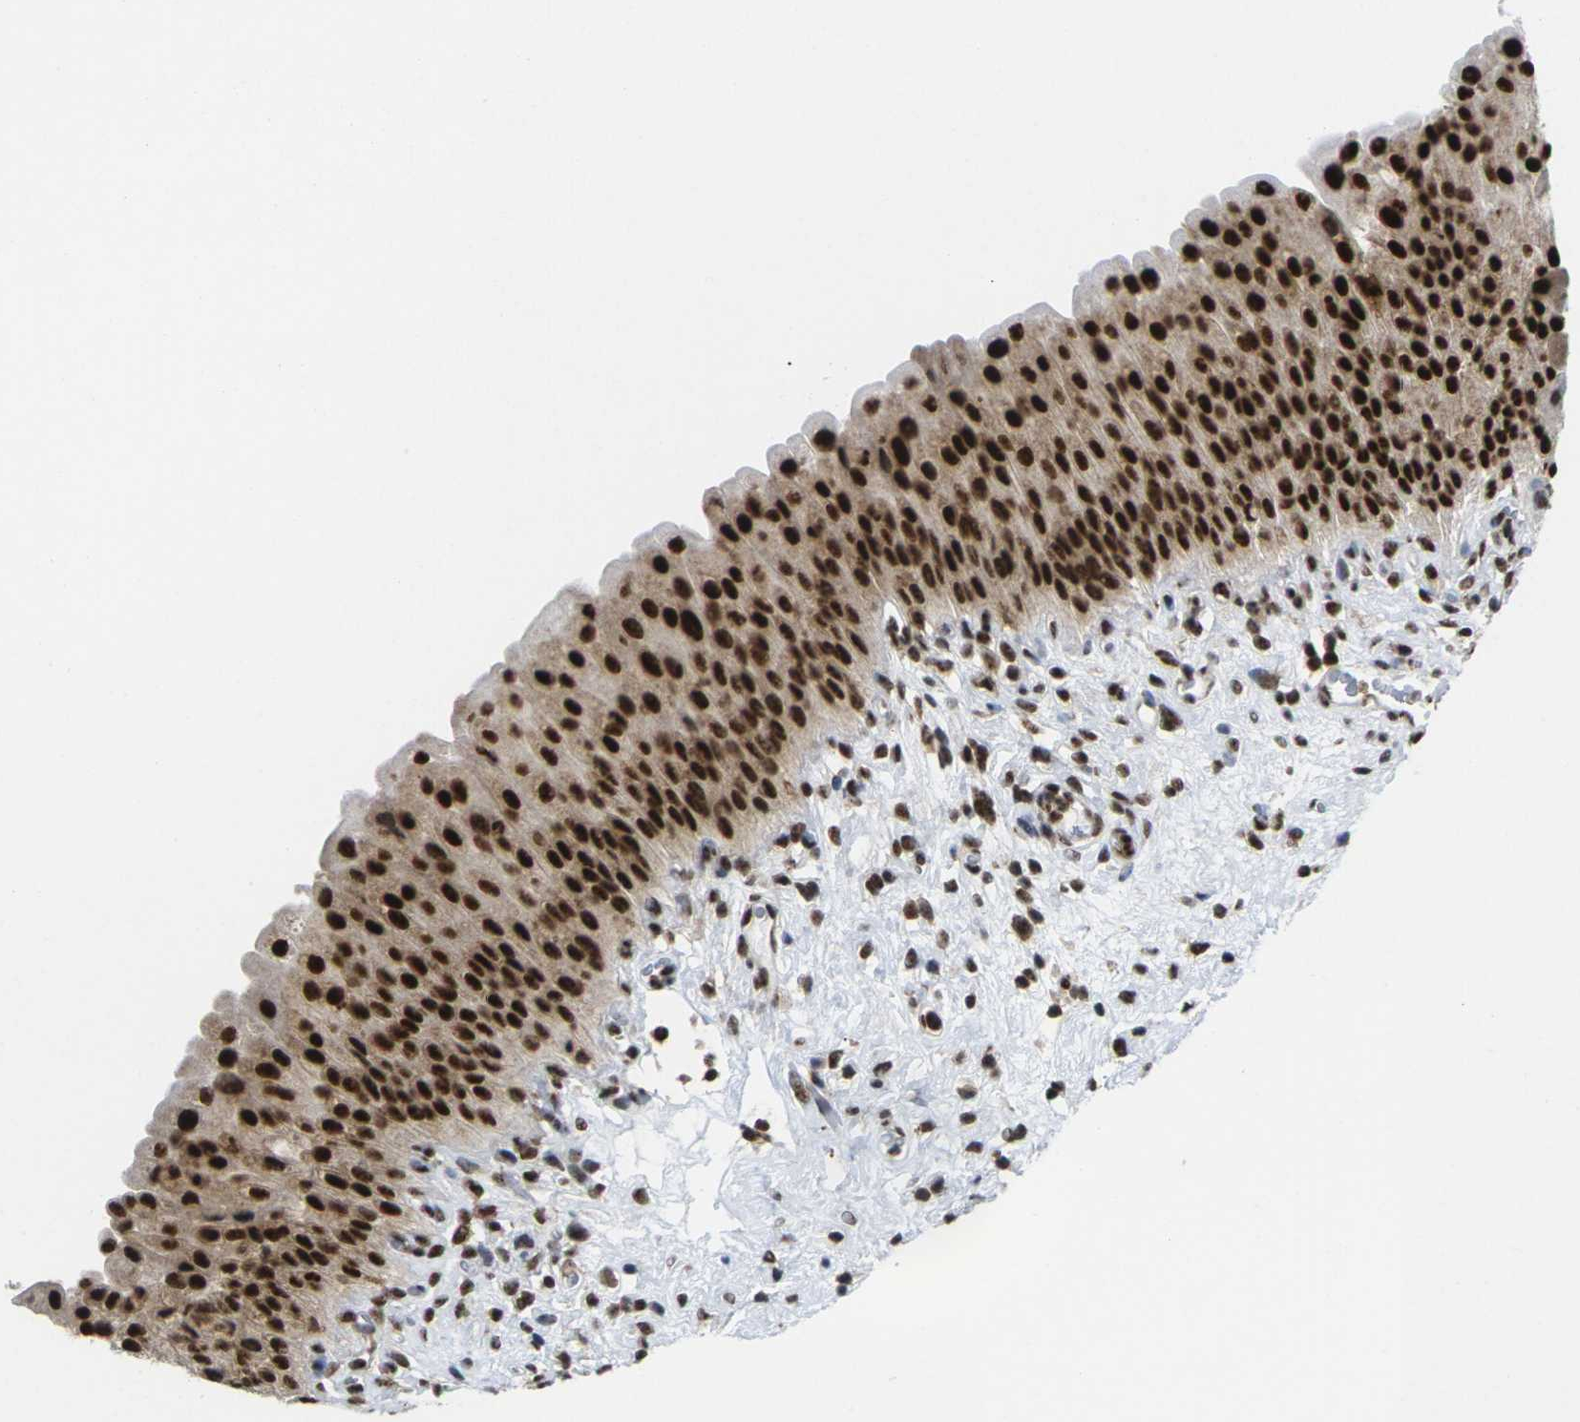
{"staining": {"intensity": "strong", "quantity": ">75%", "location": "cytoplasmic/membranous,nuclear"}, "tissue": "urinary bladder", "cell_type": "Urothelial cells", "image_type": "normal", "snomed": [{"axis": "morphology", "description": "Normal tissue, NOS"}, {"axis": "morphology", "description": "Urothelial carcinoma, High grade"}, {"axis": "topography", "description": "Urinary bladder"}], "caption": "Urinary bladder stained for a protein demonstrates strong cytoplasmic/membranous,nuclear positivity in urothelial cells. The staining is performed using DAB brown chromogen to label protein expression. The nuclei are counter-stained blue using hematoxylin.", "gene": "MAGOH", "patient": {"sex": "male", "age": 46}}